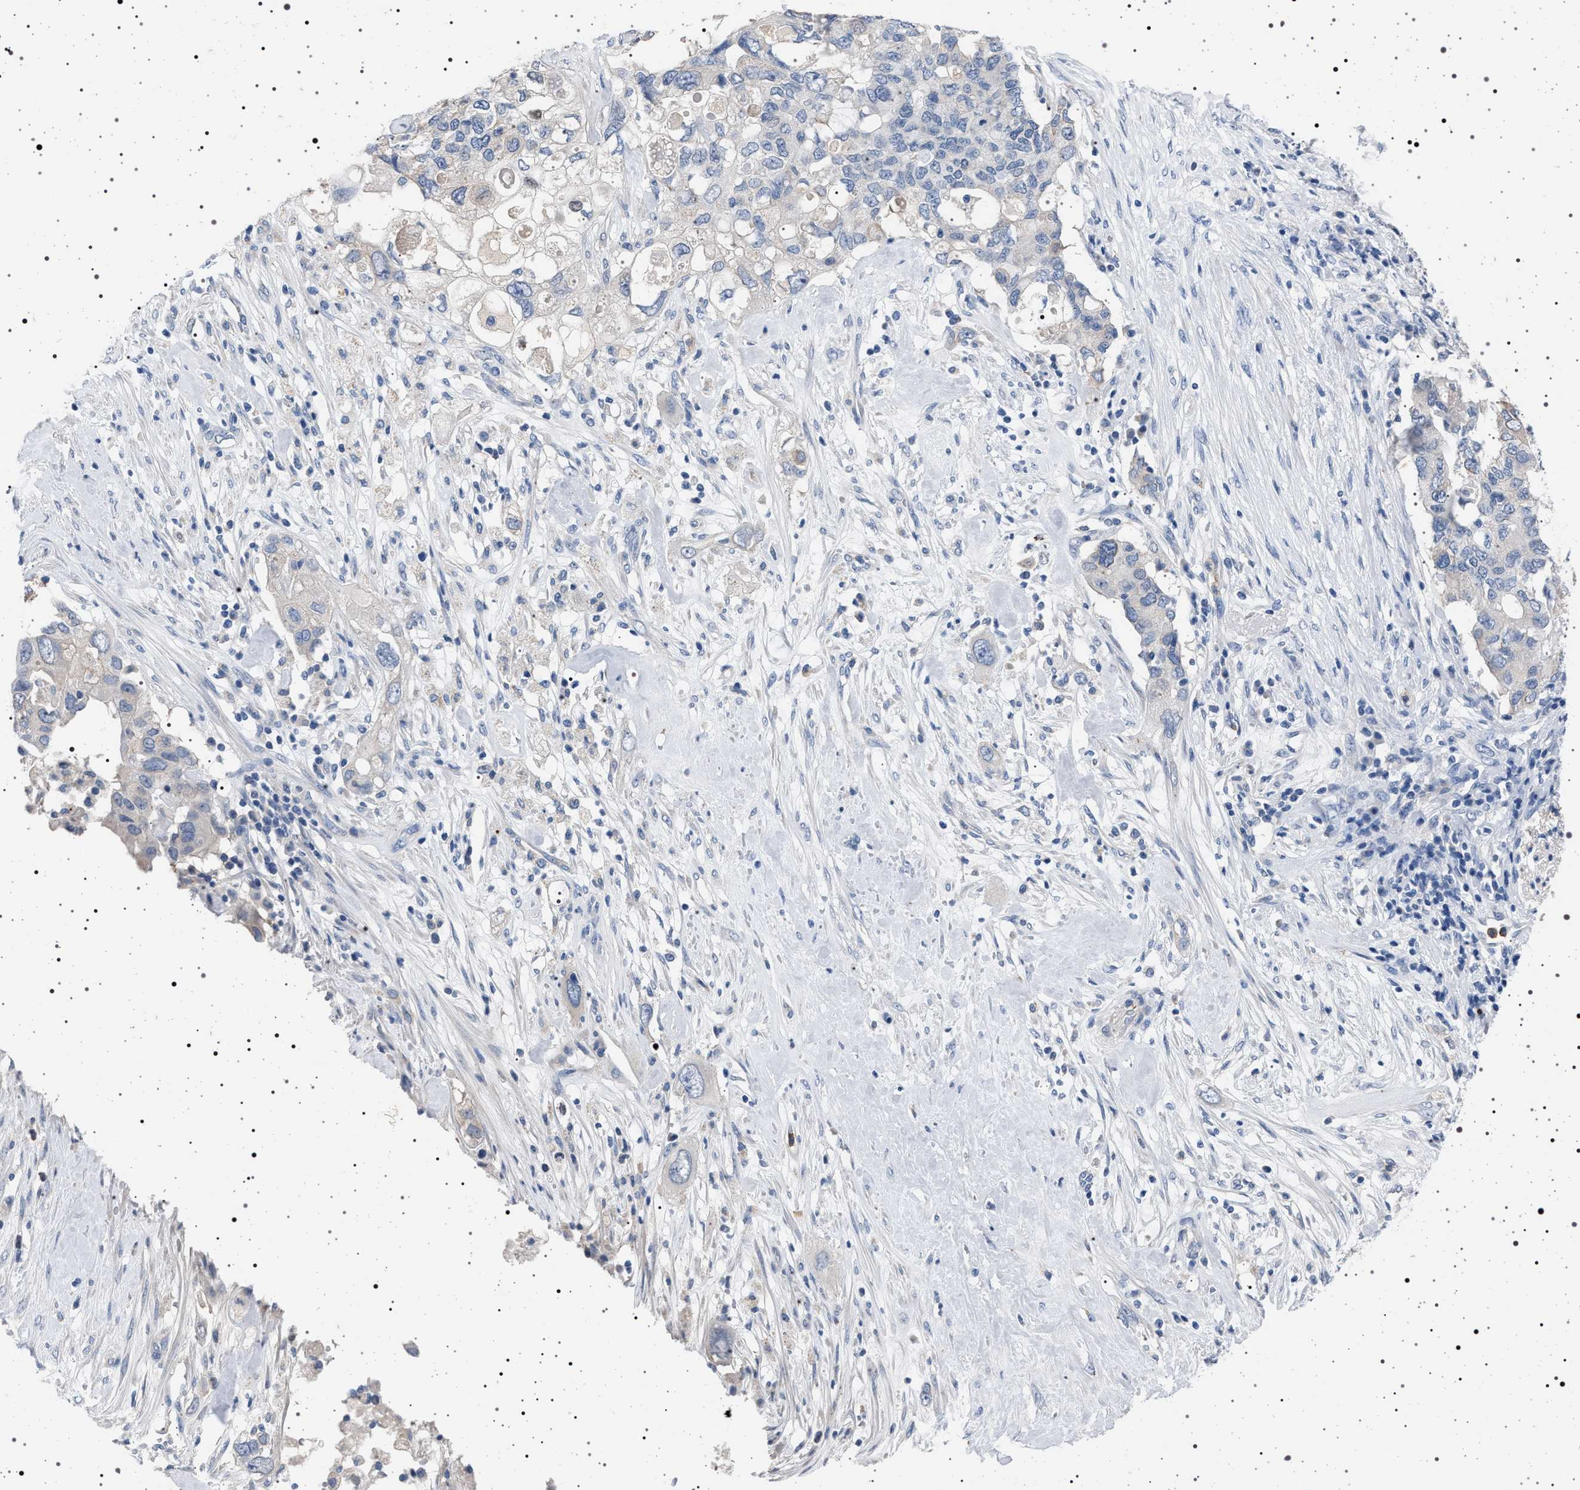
{"staining": {"intensity": "negative", "quantity": "none", "location": "none"}, "tissue": "pancreatic cancer", "cell_type": "Tumor cells", "image_type": "cancer", "snomed": [{"axis": "morphology", "description": "Adenocarcinoma, NOS"}, {"axis": "topography", "description": "Pancreas"}], "caption": "DAB (3,3'-diaminobenzidine) immunohistochemical staining of adenocarcinoma (pancreatic) shows no significant positivity in tumor cells.", "gene": "NAT9", "patient": {"sex": "female", "age": 56}}